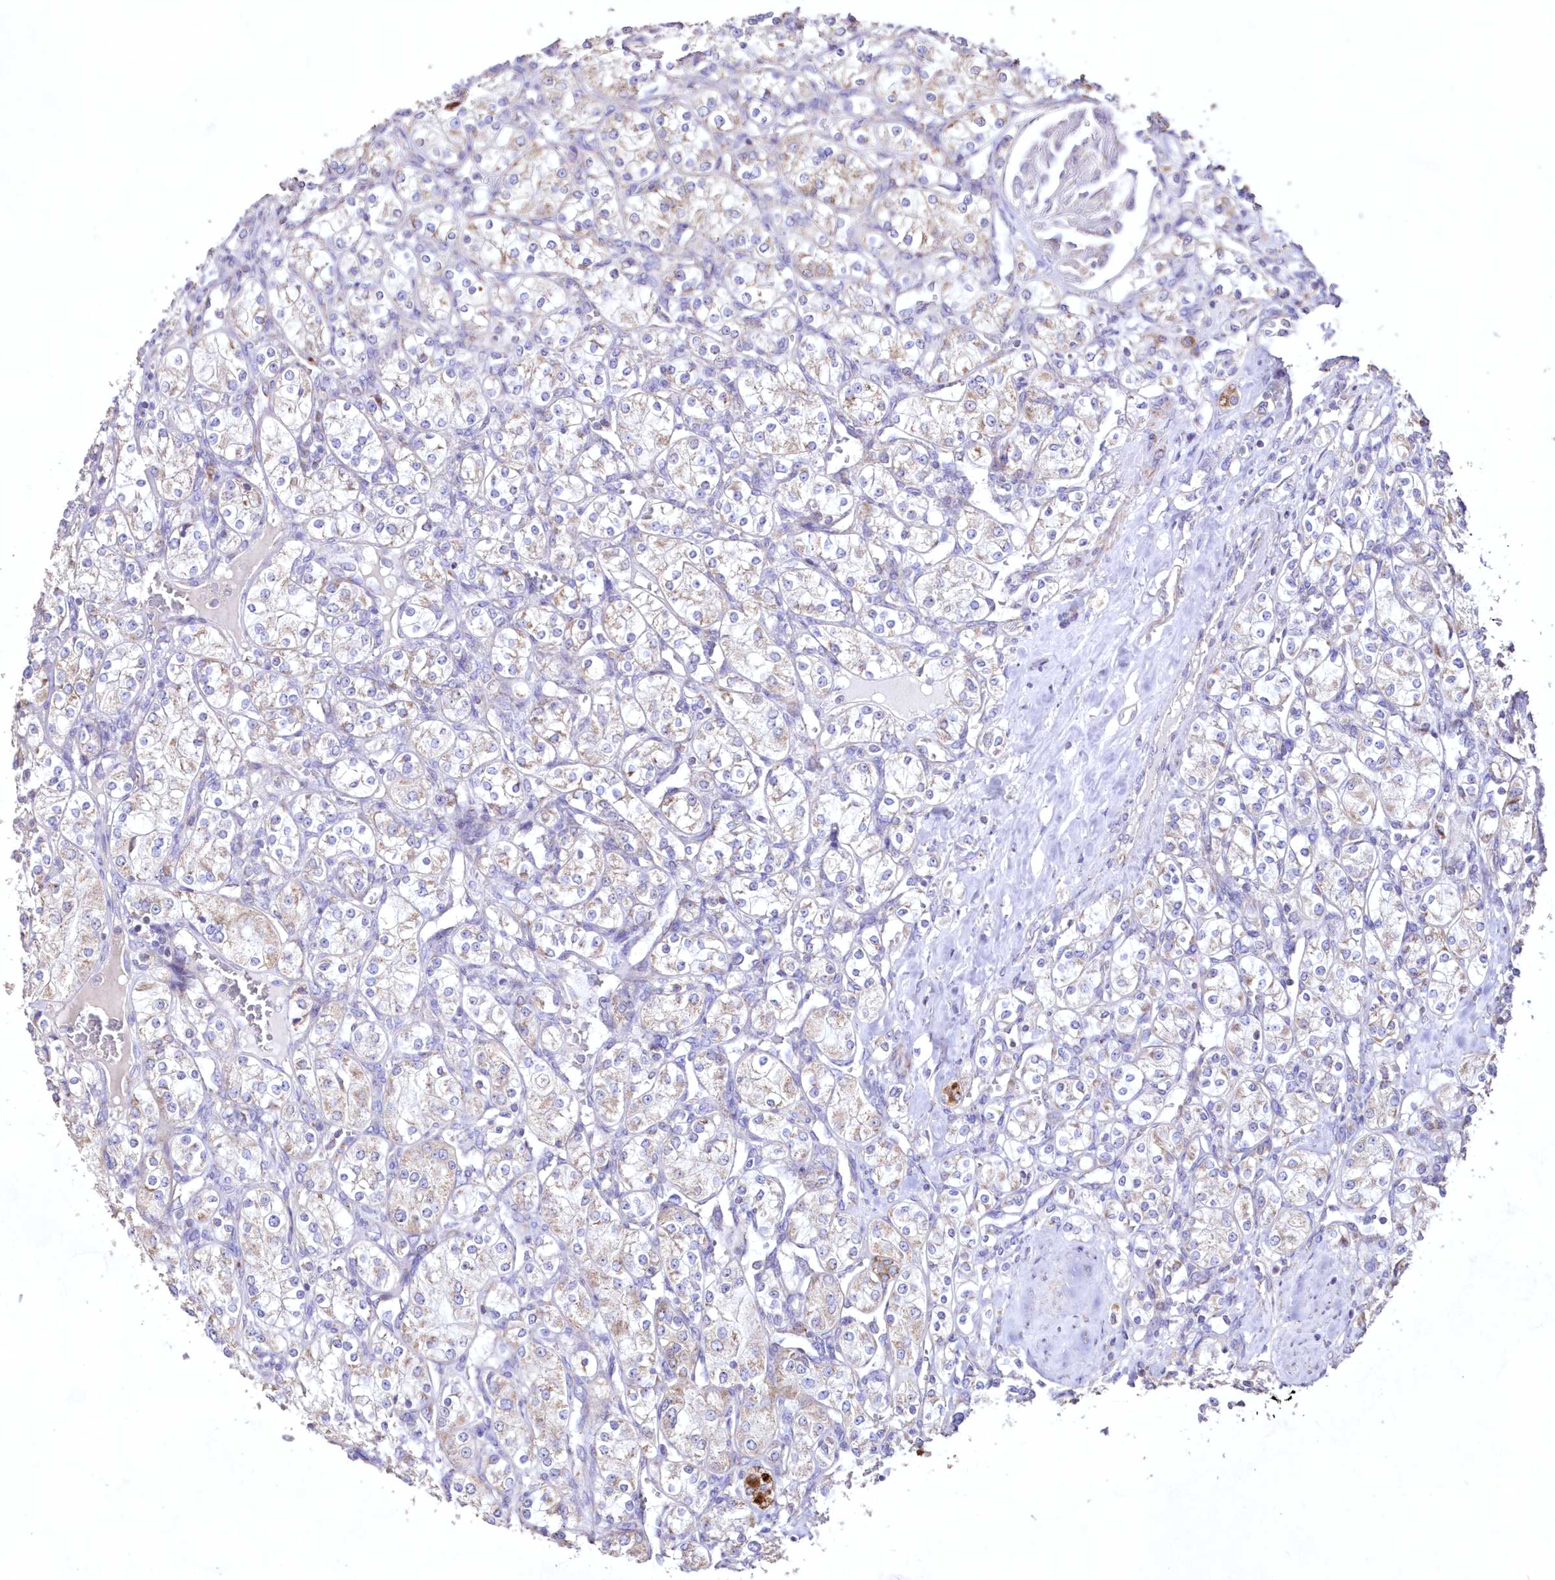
{"staining": {"intensity": "weak", "quantity": "25%-75%", "location": "cytoplasmic/membranous"}, "tissue": "renal cancer", "cell_type": "Tumor cells", "image_type": "cancer", "snomed": [{"axis": "morphology", "description": "Adenocarcinoma, NOS"}, {"axis": "topography", "description": "Kidney"}], "caption": "Immunohistochemical staining of human adenocarcinoma (renal) shows low levels of weak cytoplasmic/membranous positivity in approximately 25%-75% of tumor cells. (IHC, brightfield microscopy, high magnification).", "gene": "HADHB", "patient": {"sex": "male", "age": 77}}